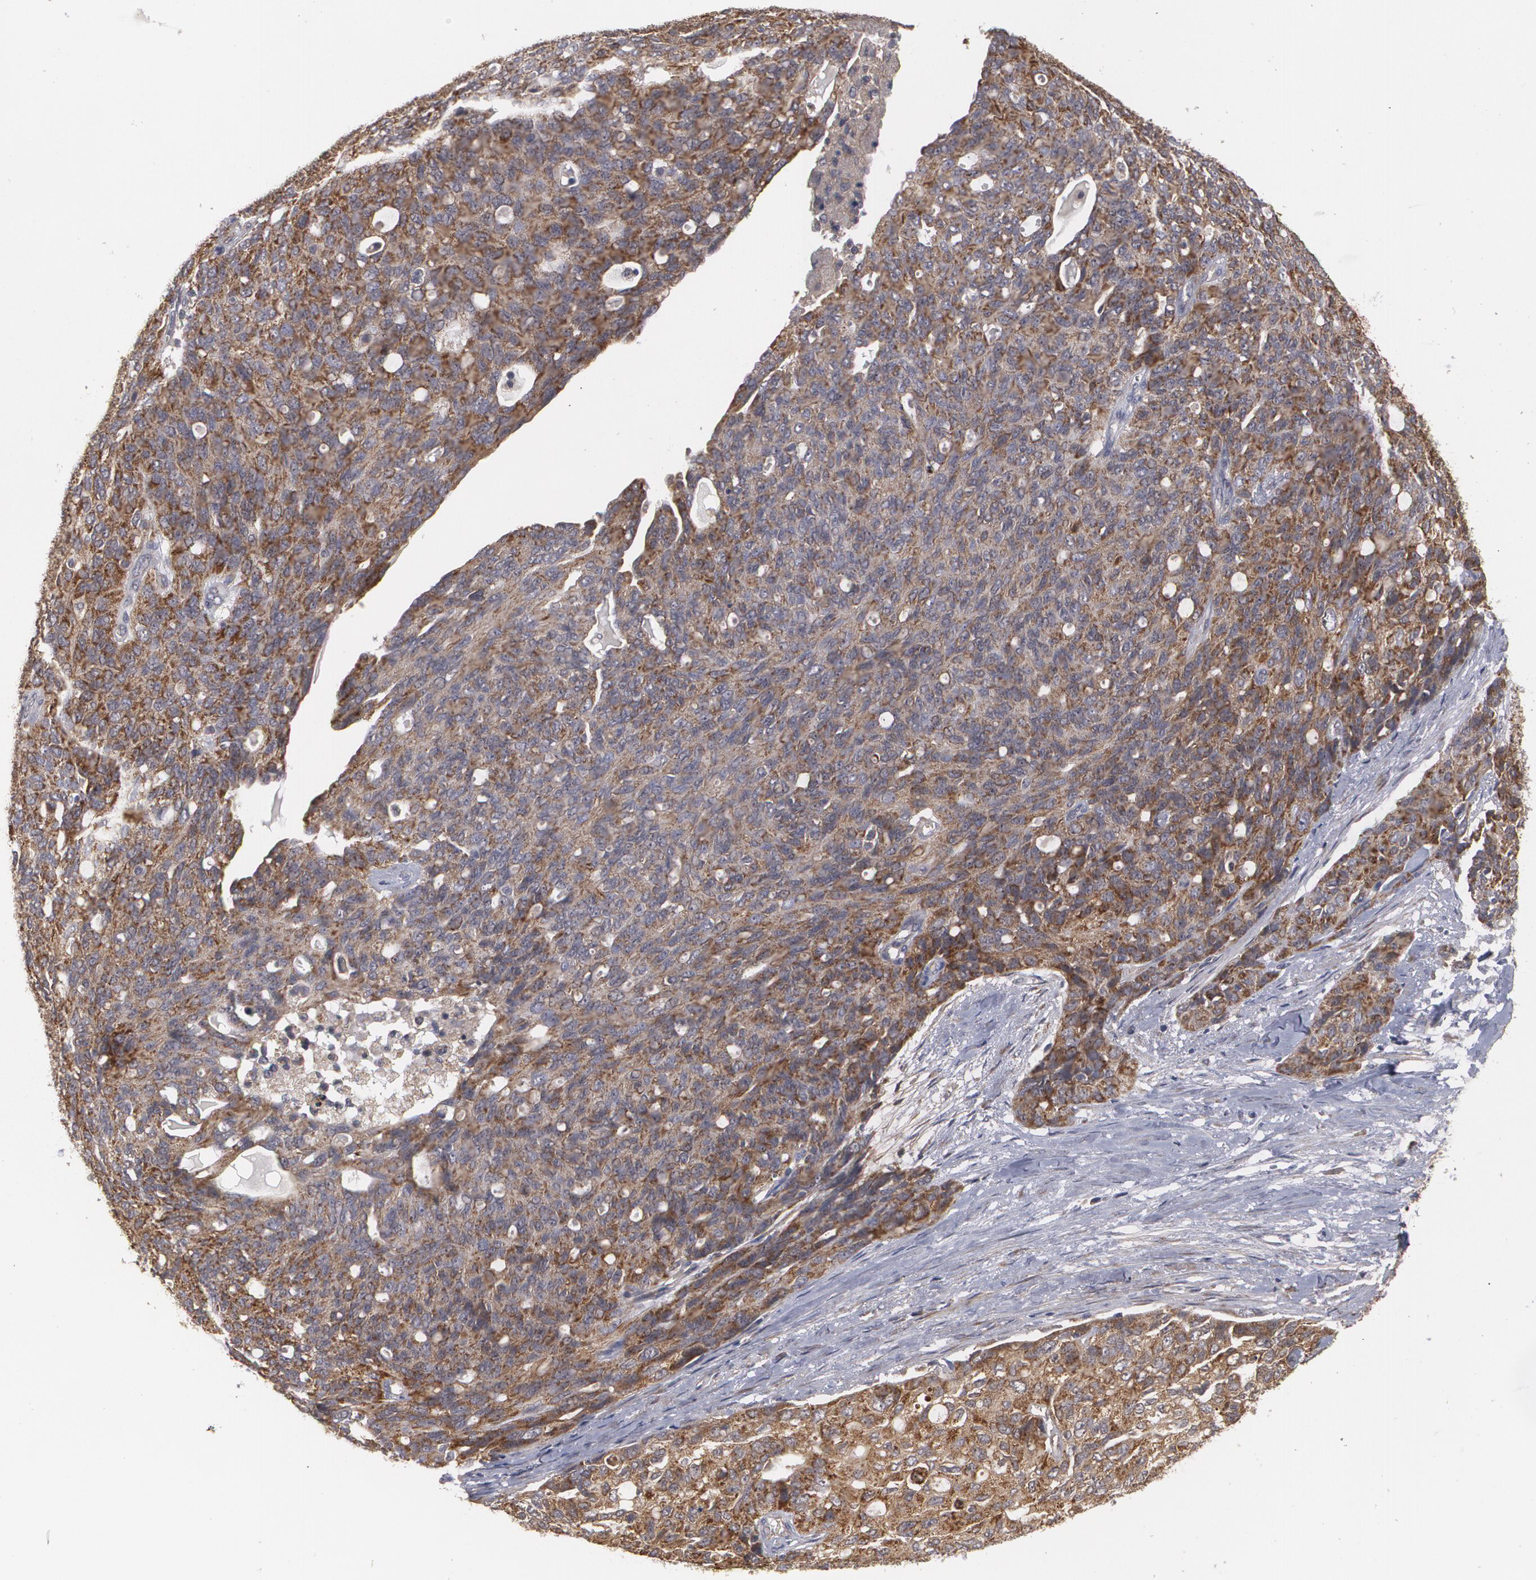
{"staining": {"intensity": "moderate", "quantity": ">75%", "location": "cytoplasmic/membranous"}, "tissue": "ovarian cancer", "cell_type": "Tumor cells", "image_type": "cancer", "snomed": [{"axis": "morphology", "description": "Carcinoma, endometroid"}, {"axis": "topography", "description": "Ovary"}], "caption": "Endometroid carcinoma (ovarian) stained for a protein (brown) reveals moderate cytoplasmic/membranous positive expression in about >75% of tumor cells.", "gene": "BMP6", "patient": {"sex": "female", "age": 60}}